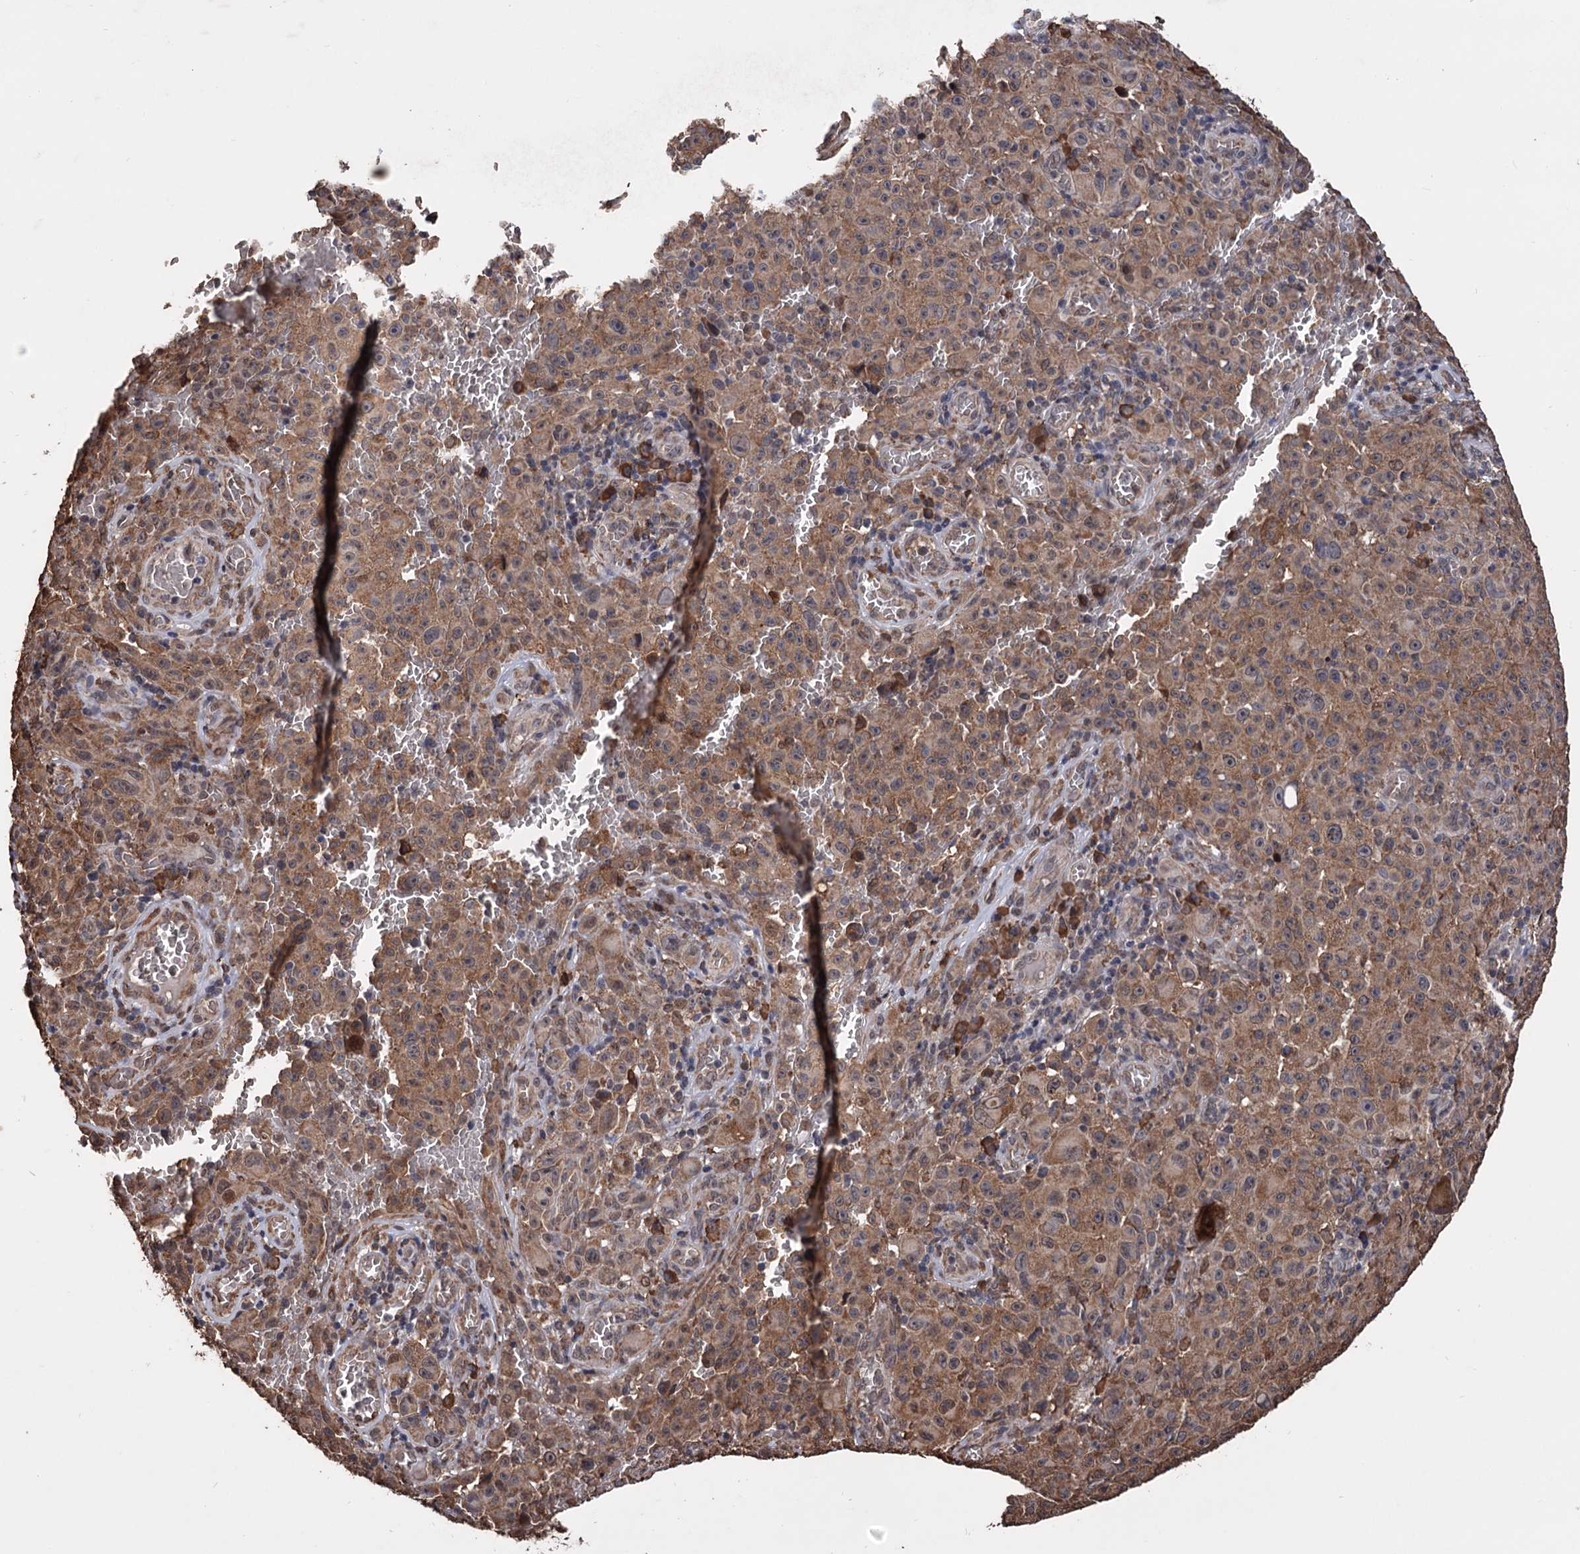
{"staining": {"intensity": "moderate", "quantity": ">75%", "location": "cytoplasmic/membranous"}, "tissue": "melanoma", "cell_type": "Tumor cells", "image_type": "cancer", "snomed": [{"axis": "morphology", "description": "Malignant melanoma, NOS"}, {"axis": "topography", "description": "Skin"}], "caption": "Protein staining of melanoma tissue exhibits moderate cytoplasmic/membranous expression in about >75% of tumor cells. (Brightfield microscopy of DAB IHC at high magnification).", "gene": "TBC1D12", "patient": {"sex": "female", "age": 82}}